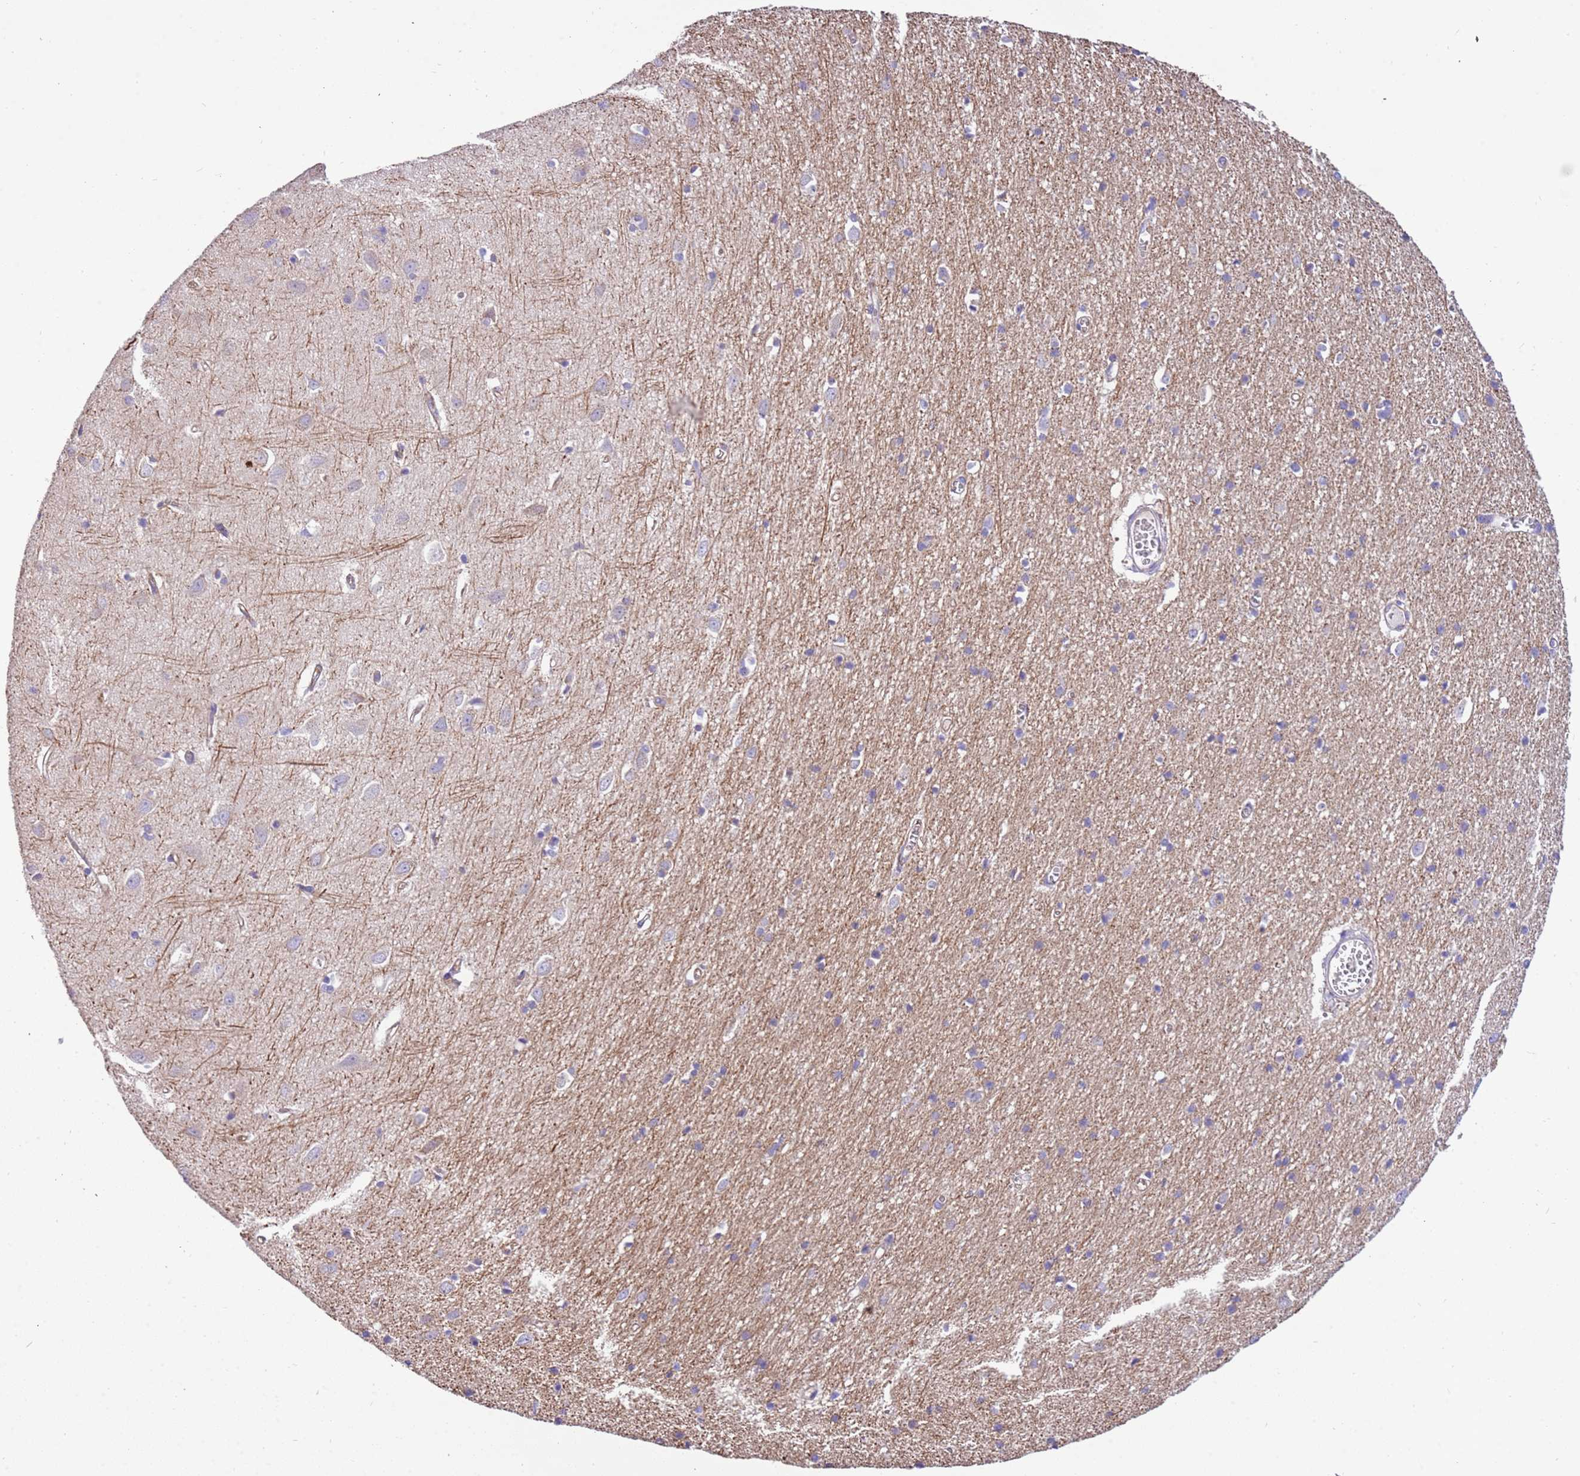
{"staining": {"intensity": "weak", "quantity": ">75%", "location": "cytoplasmic/membranous"}, "tissue": "cerebral cortex", "cell_type": "Endothelial cells", "image_type": "normal", "snomed": [{"axis": "morphology", "description": "Normal tissue, NOS"}, {"axis": "topography", "description": "Cerebral cortex"}], "caption": "Endothelial cells exhibit weak cytoplasmic/membranous staining in approximately >75% of cells in normal cerebral cortex. Nuclei are stained in blue.", "gene": "NAALADL1", "patient": {"sex": "female", "age": 64}}